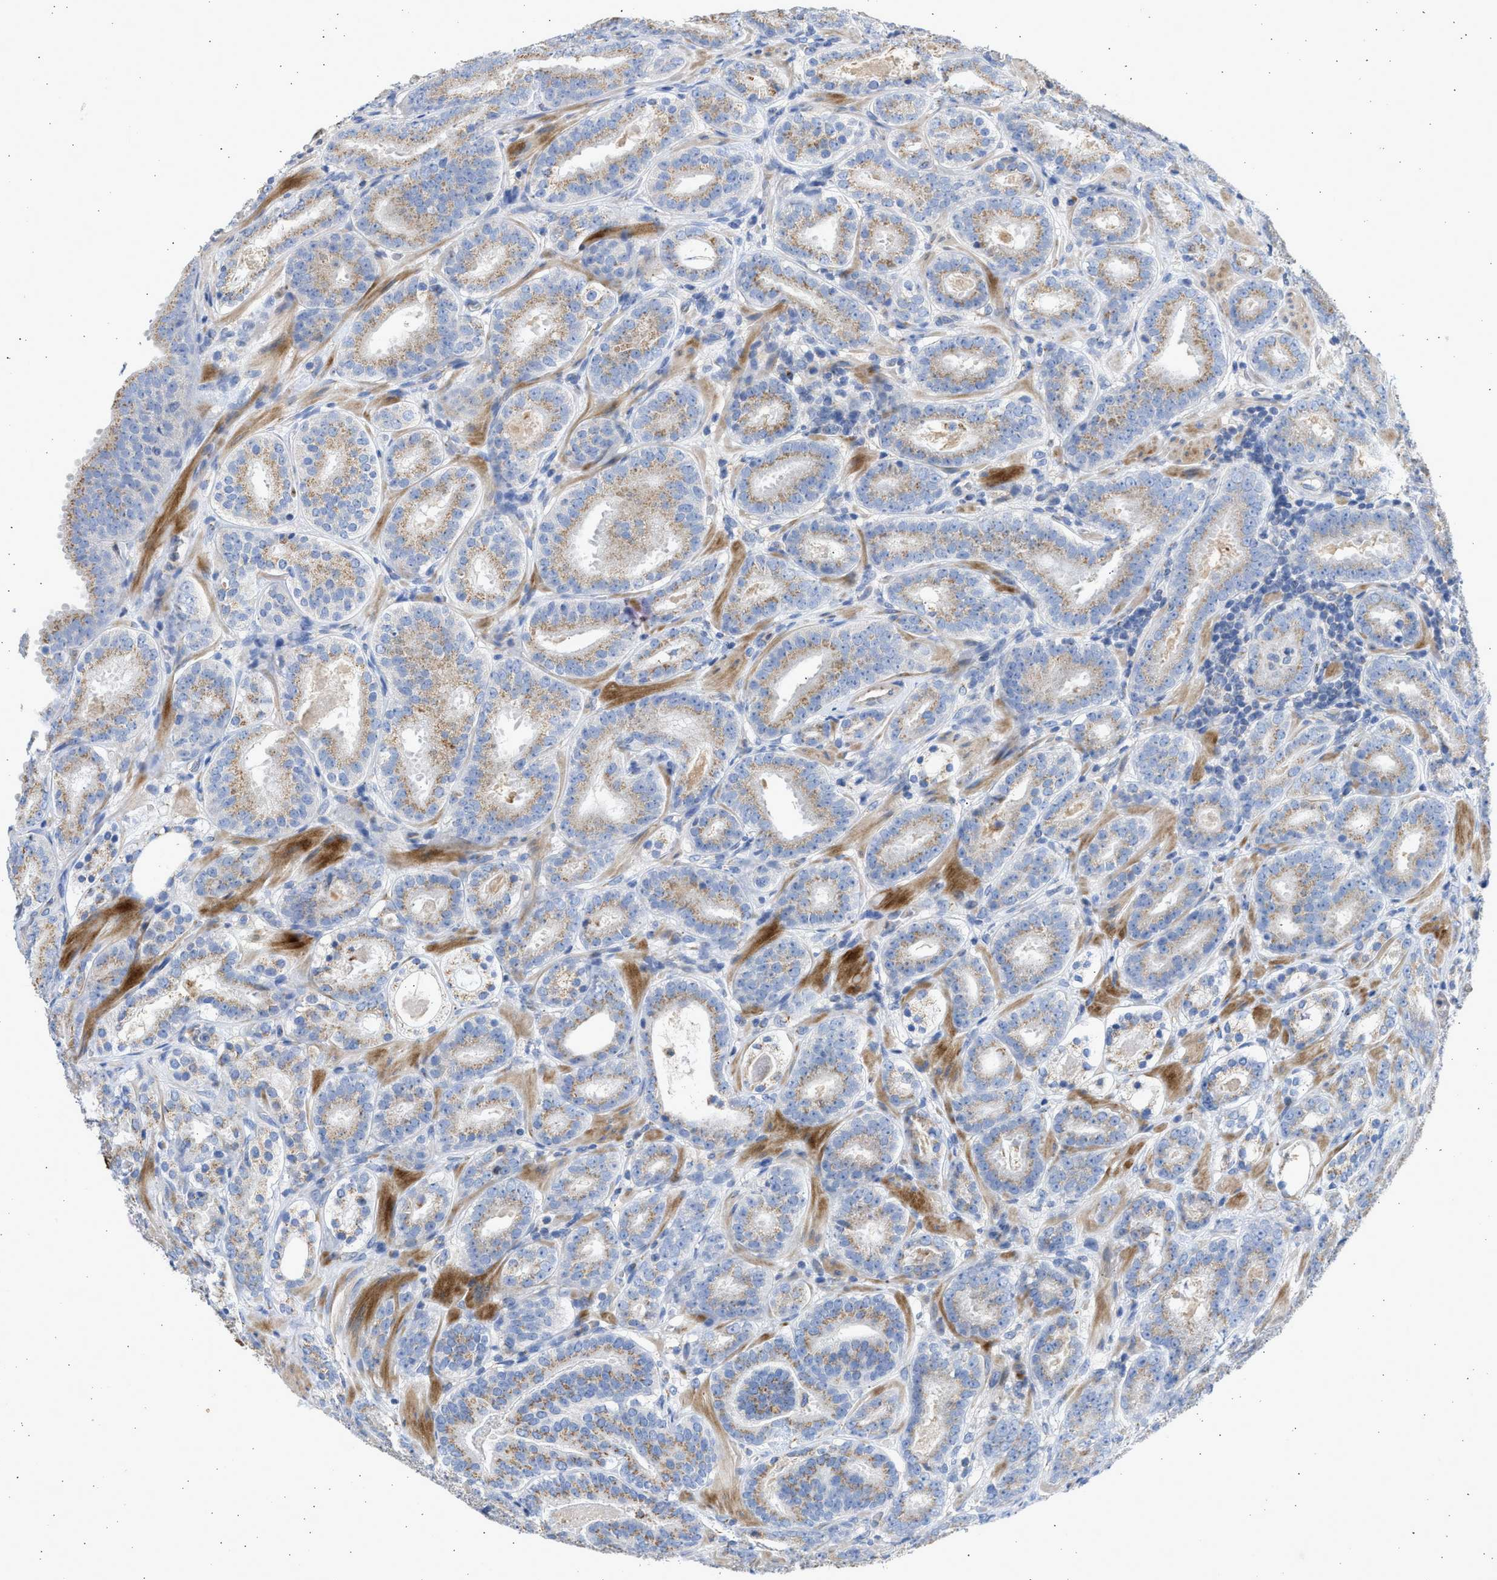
{"staining": {"intensity": "weak", "quantity": ">75%", "location": "cytoplasmic/membranous"}, "tissue": "prostate cancer", "cell_type": "Tumor cells", "image_type": "cancer", "snomed": [{"axis": "morphology", "description": "Adenocarcinoma, Low grade"}, {"axis": "topography", "description": "Prostate"}], "caption": "About >75% of tumor cells in human prostate low-grade adenocarcinoma display weak cytoplasmic/membranous protein staining as visualized by brown immunohistochemical staining.", "gene": "IPO8", "patient": {"sex": "male", "age": 69}}